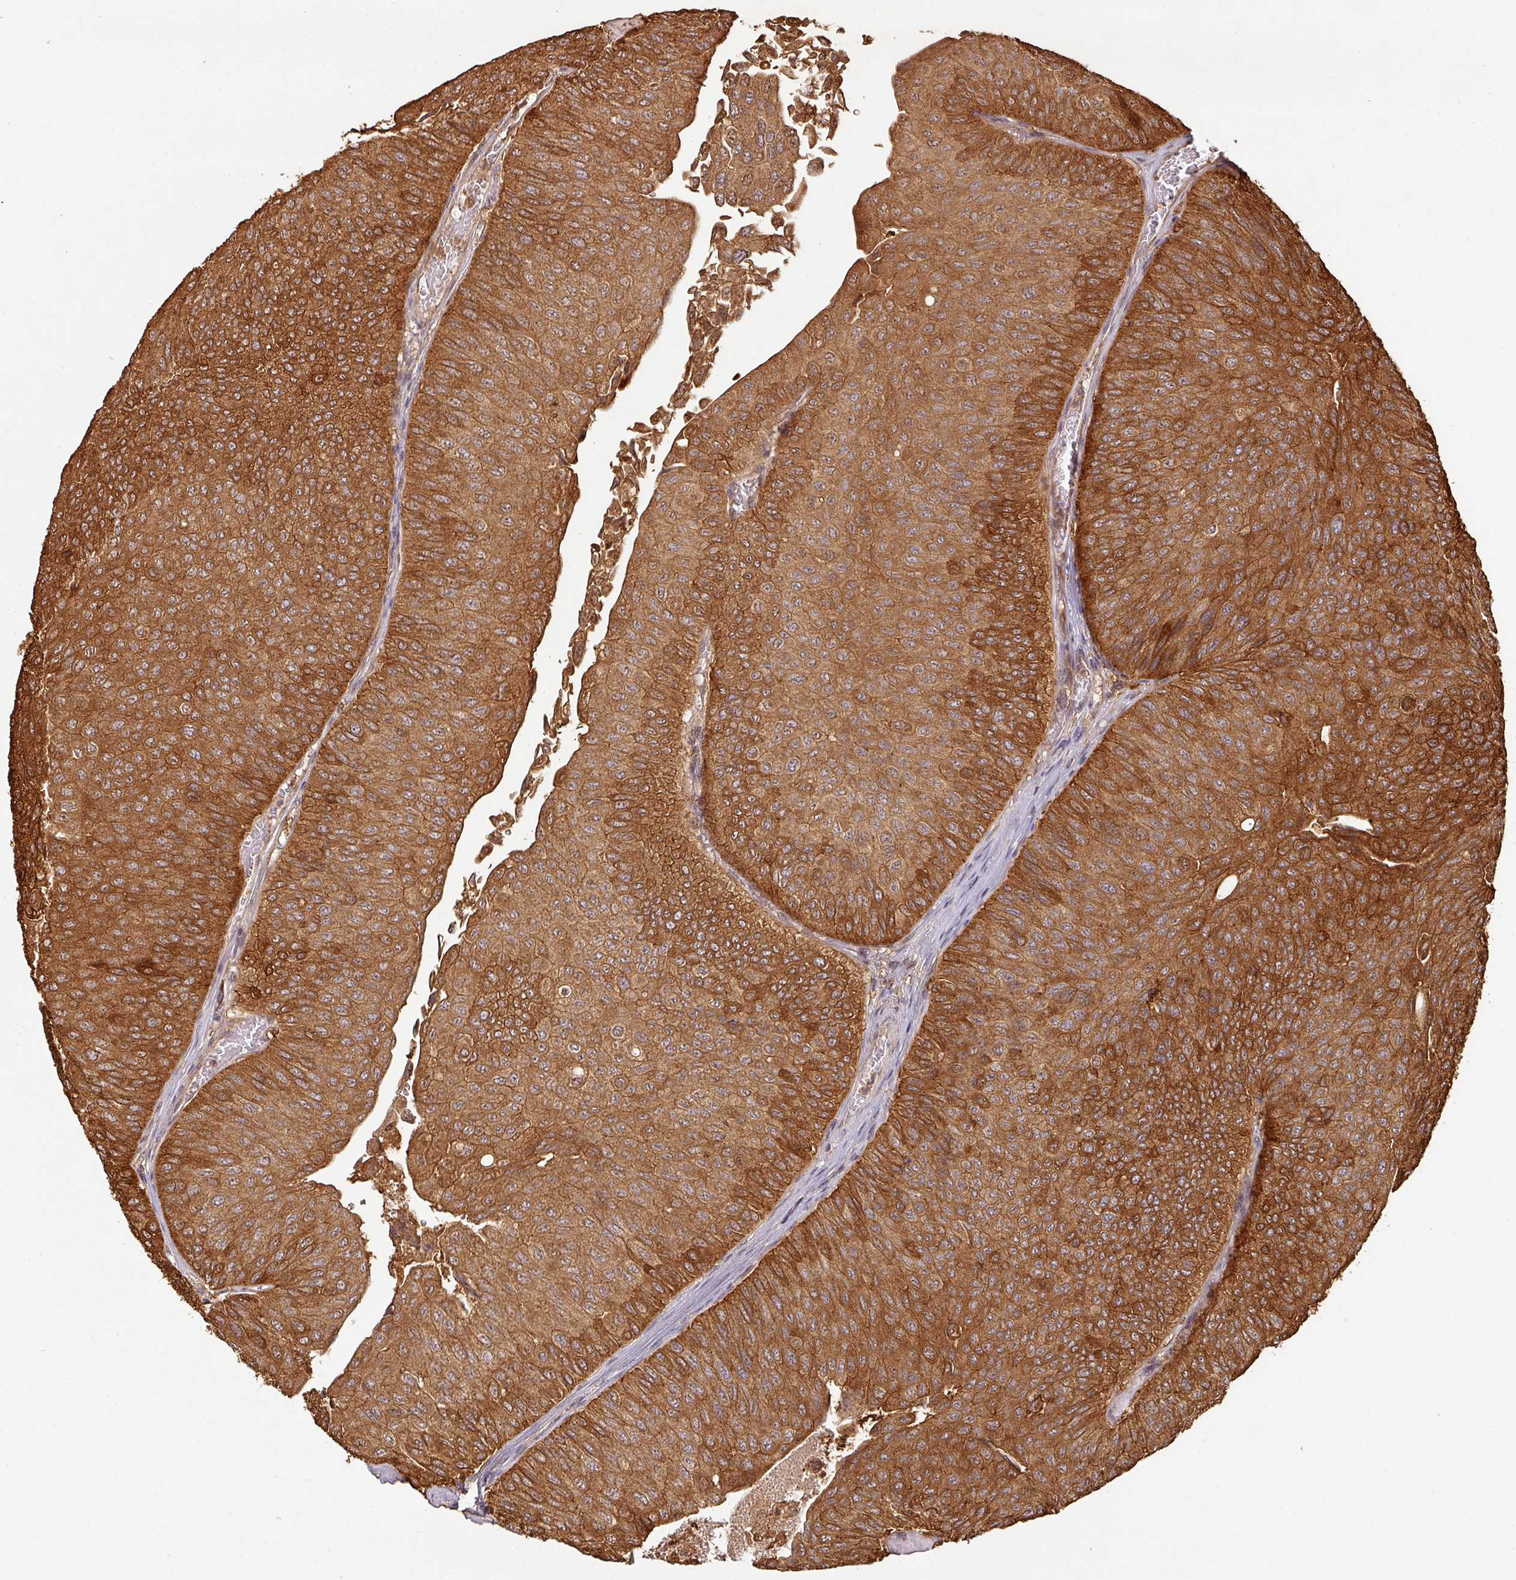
{"staining": {"intensity": "strong", "quantity": ">75%", "location": "cytoplasmic/membranous"}, "tissue": "urothelial cancer", "cell_type": "Tumor cells", "image_type": "cancer", "snomed": [{"axis": "morphology", "description": "Urothelial carcinoma, NOS"}, {"axis": "topography", "description": "Urinary bladder"}], "caption": "Tumor cells exhibit high levels of strong cytoplasmic/membranous expression in about >75% of cells in urothelial cancer.", "gene": "ZNF322", "patient": {"sex": "male", "age": 59}}